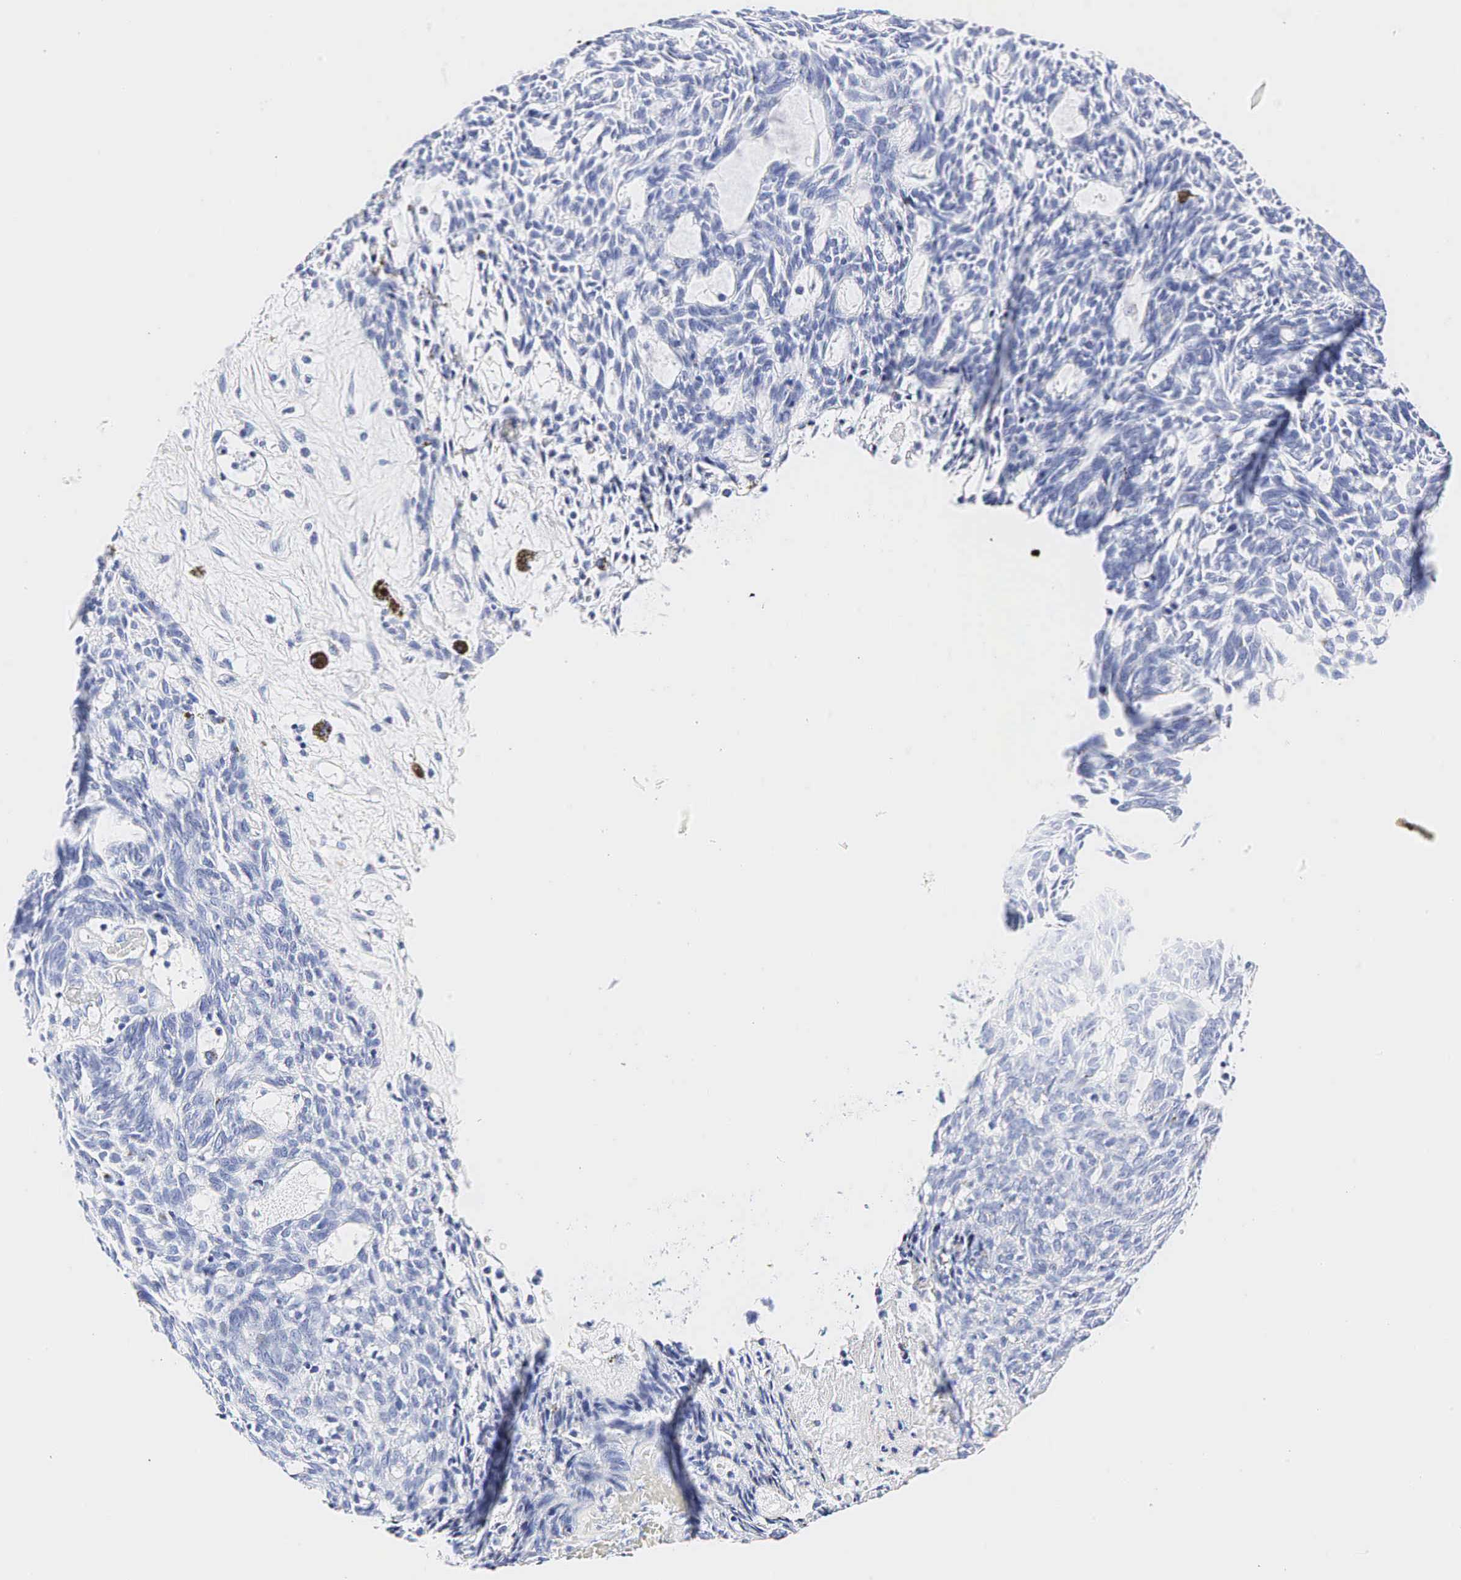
{"staining": {"intensity": "negative", "quantity": "none", "location": "none"}, "tissue": "skin cancer", "cell_type": "Tumor cells", "image_type": "cancer", "snomed": [{"axis": "morphology", "description": "Normal tissue, NOS"}, {"axis": "morphology", "description": "Basal cell carcinoma"}, {"axis": "topography", "description": "Skin"}], "caption": "Skin basal cell carcinoma stained for a protein using immunohistochemistry (IHC) demonstrates no positivity tumor cells.", "gene": "TG", "patient": {"sex": "male", "age": 74}}